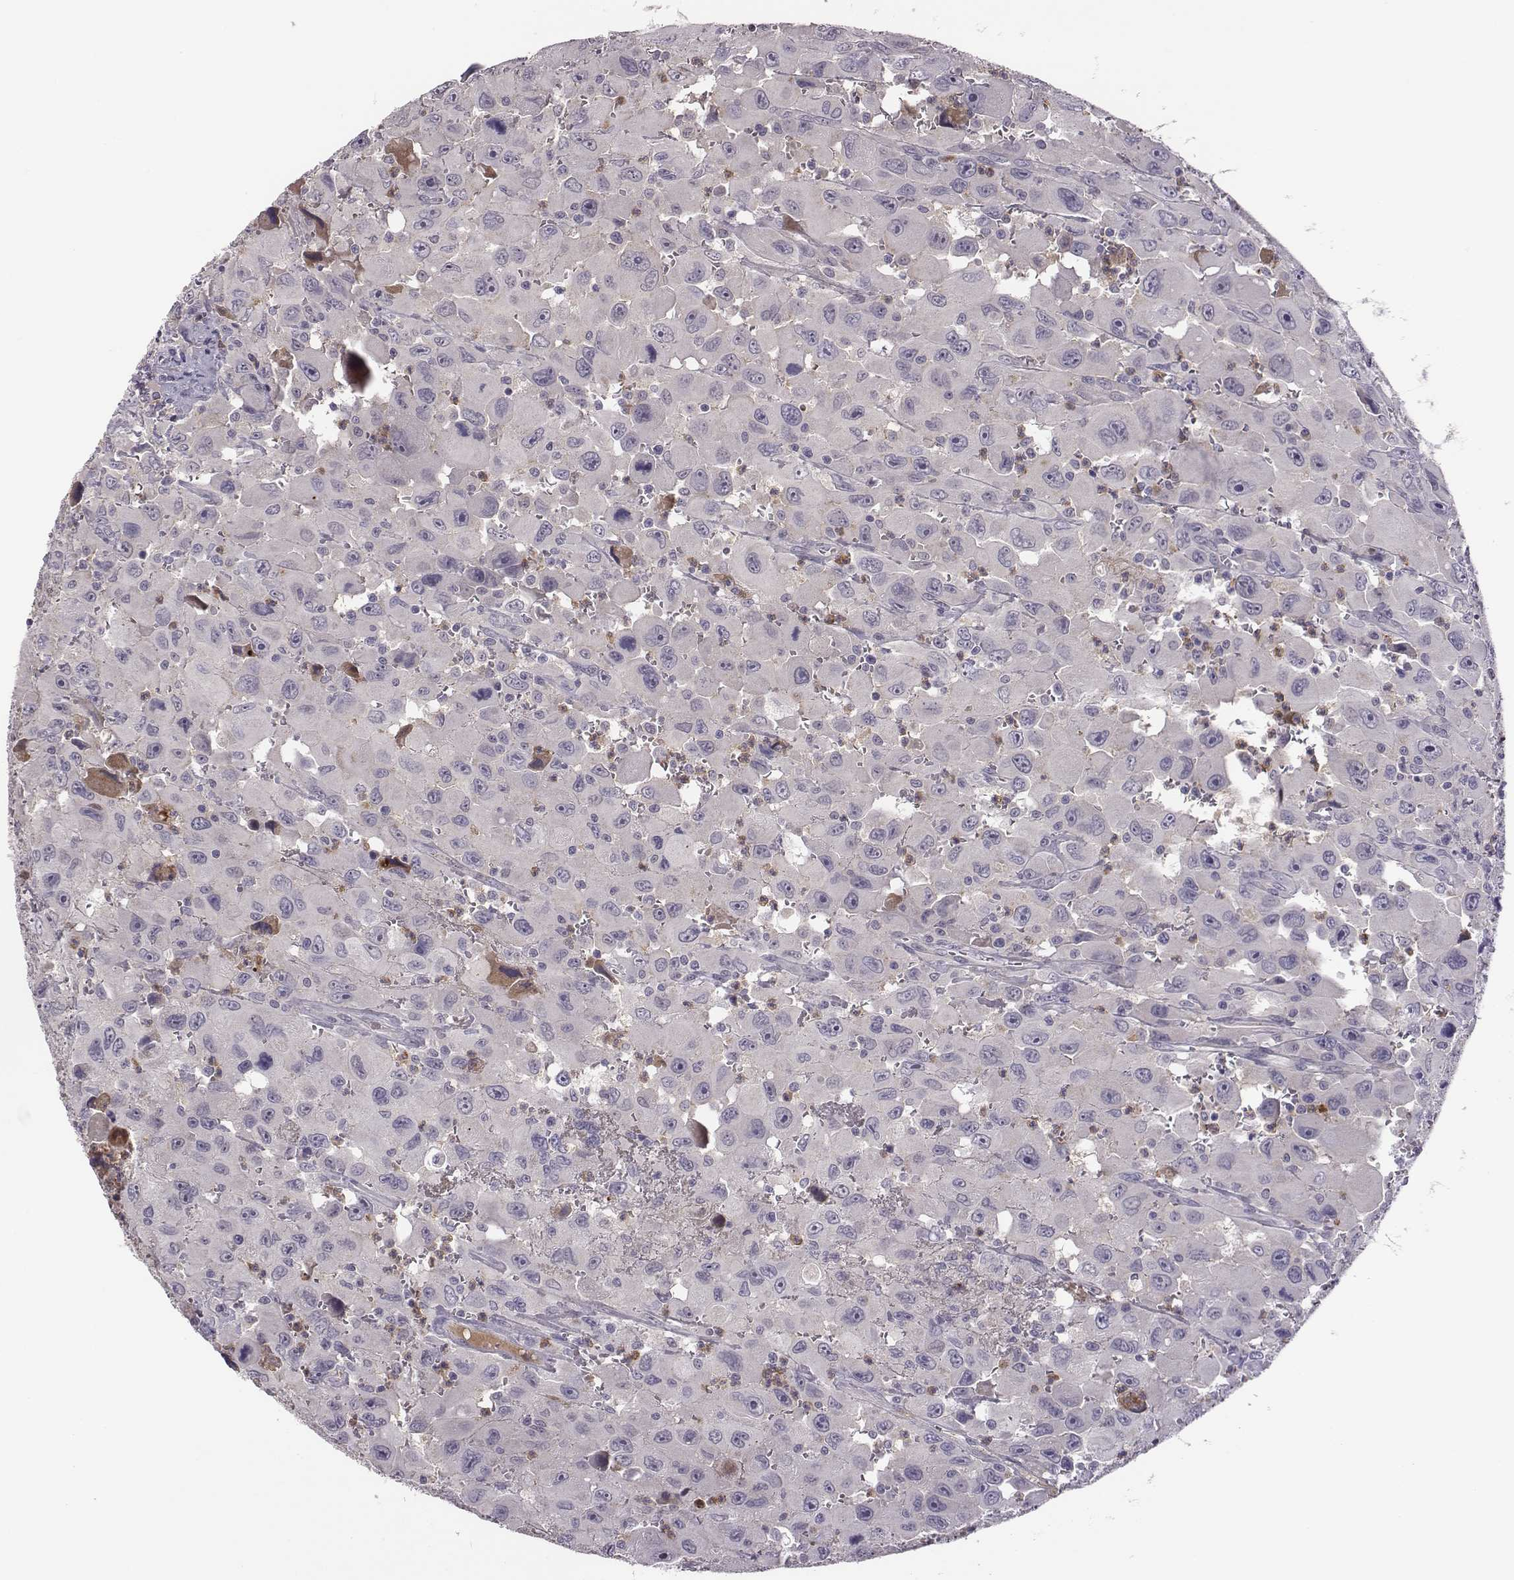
{"staining": {"intensity": "negative", "quantity": "none", "location": "none"}, "tissue": "head and neck cancer", "cell_type": "Tumor cells", "image_type": "cancer", "snomed": [{"axis": "morphology", "description": "Squamous cell carcinoma, NOS"}, {"axis": "morphology", "description": "Squamous cell carcinoma, metastatic, NOS"}, {"axis": "topography", "description": "Oral tissue"}, {"axis": "topography", "description": "Head-Neck"}], "caption": "Immunohistochemistry histopathology image of squamous cell carcinoma (head and neck) stained for a protein (brown), which demonstrates no positivity in tumor cells.", "gene": "KMO", "patient": {"sex": "female", "age": 85}}